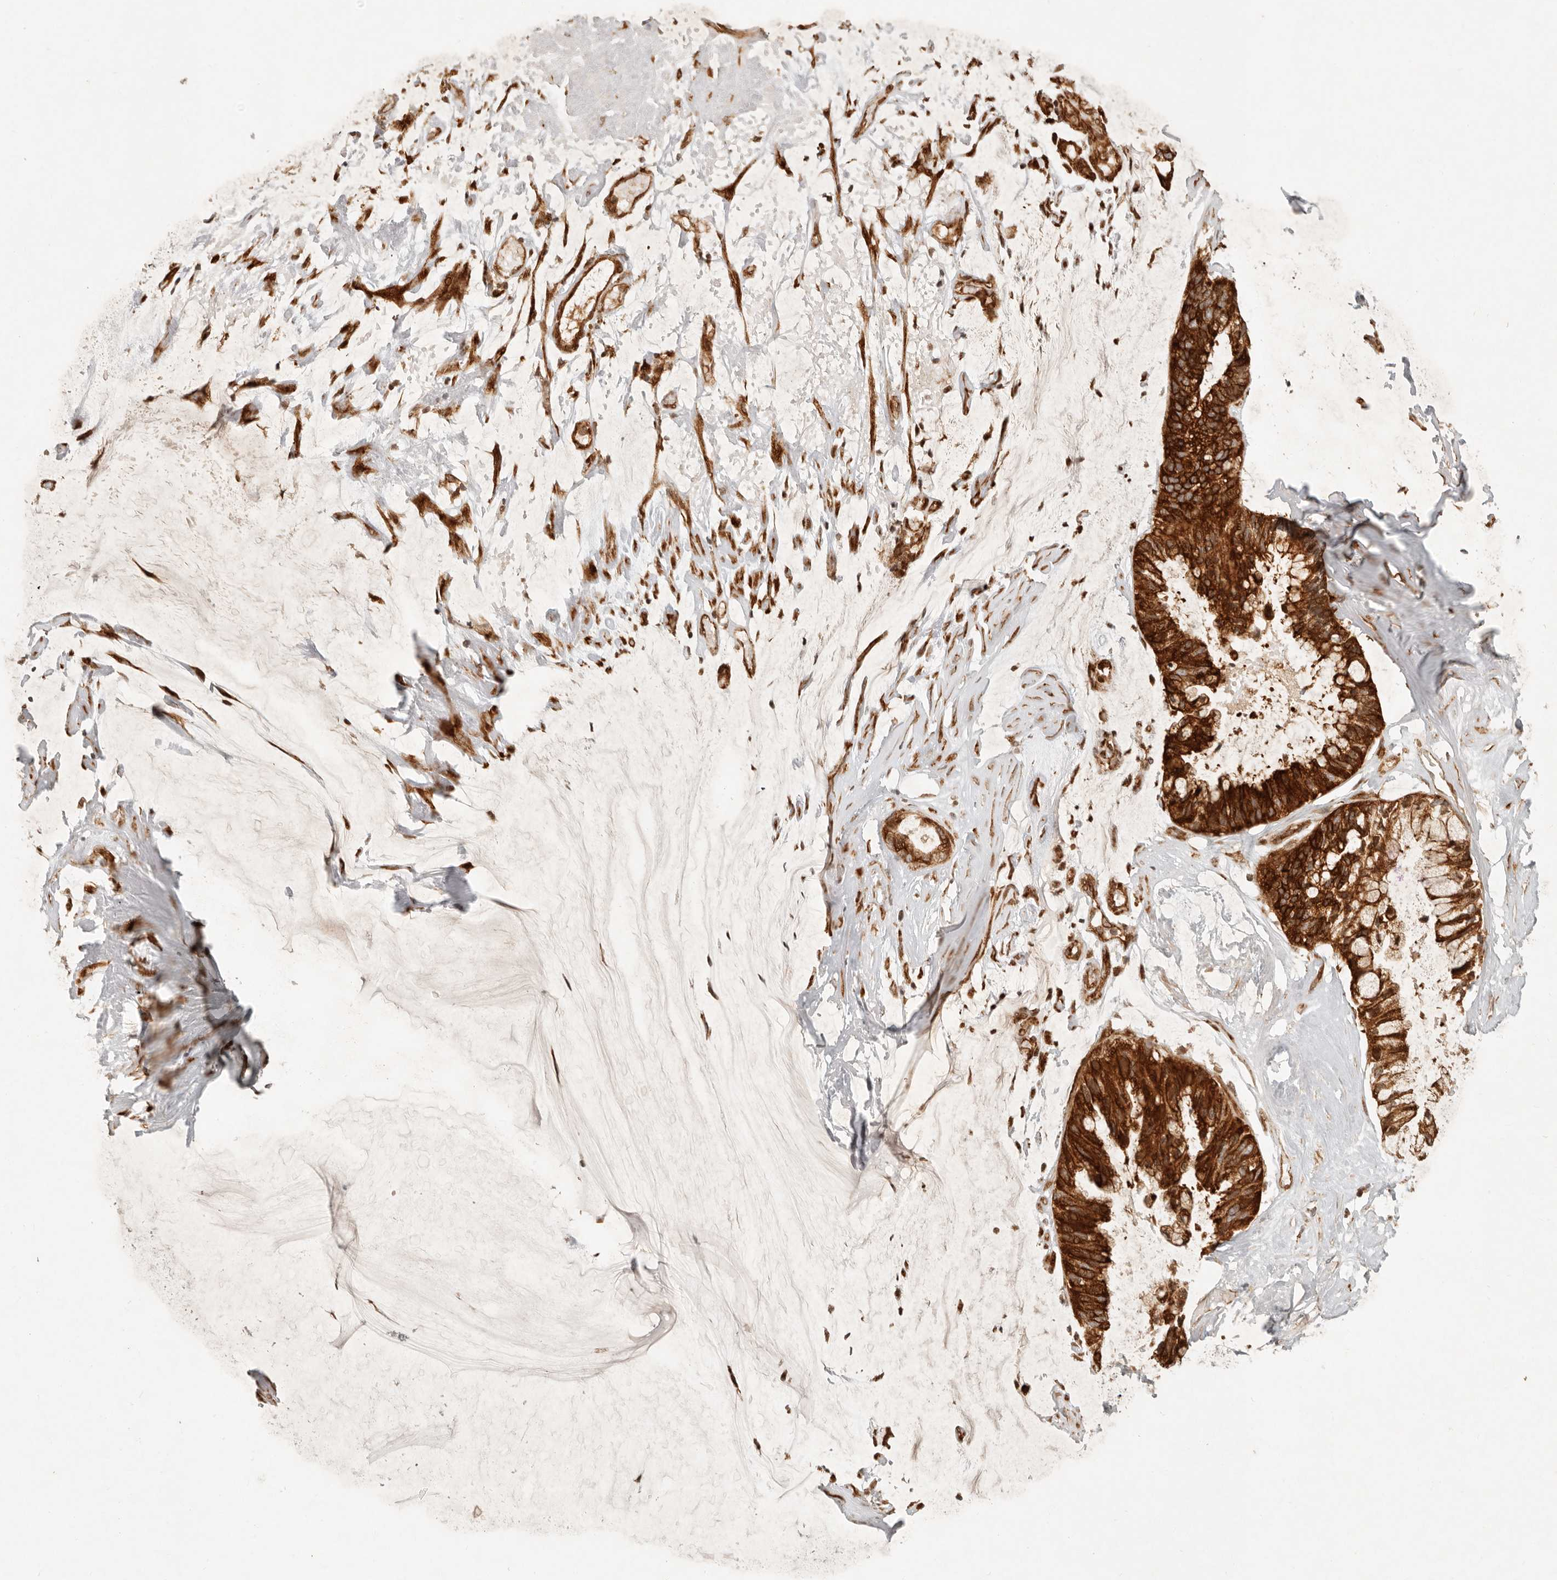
{"staining": {"intensity": "strong", "quantity": ">75%", "location": "cytoplasmic/membranous"}, "tissue": "ovarian cancer", "cell_type": "Tumor cells", "image_type": "cancer", "snomed": [{"axis": "morphology", "description": "Cystadenocarcinoma, mucinous, NOS"}, {"axis": "topography", "description": "Ovary"}], "caption": "An immunohistochemistry micrograph of tumor tissue is shown. Protein staining in brown labels strong cytoplasmic/membranous positivity in ovarian mucinous cystadenocarcinoma within tumor cells. The protein is stained brown, and the nuclei are stained in blue (DAB IHC with brightfield microscopy, high magnification).", "gene": "KLHL38", "patient": {"sex": "female", "age": 39}}